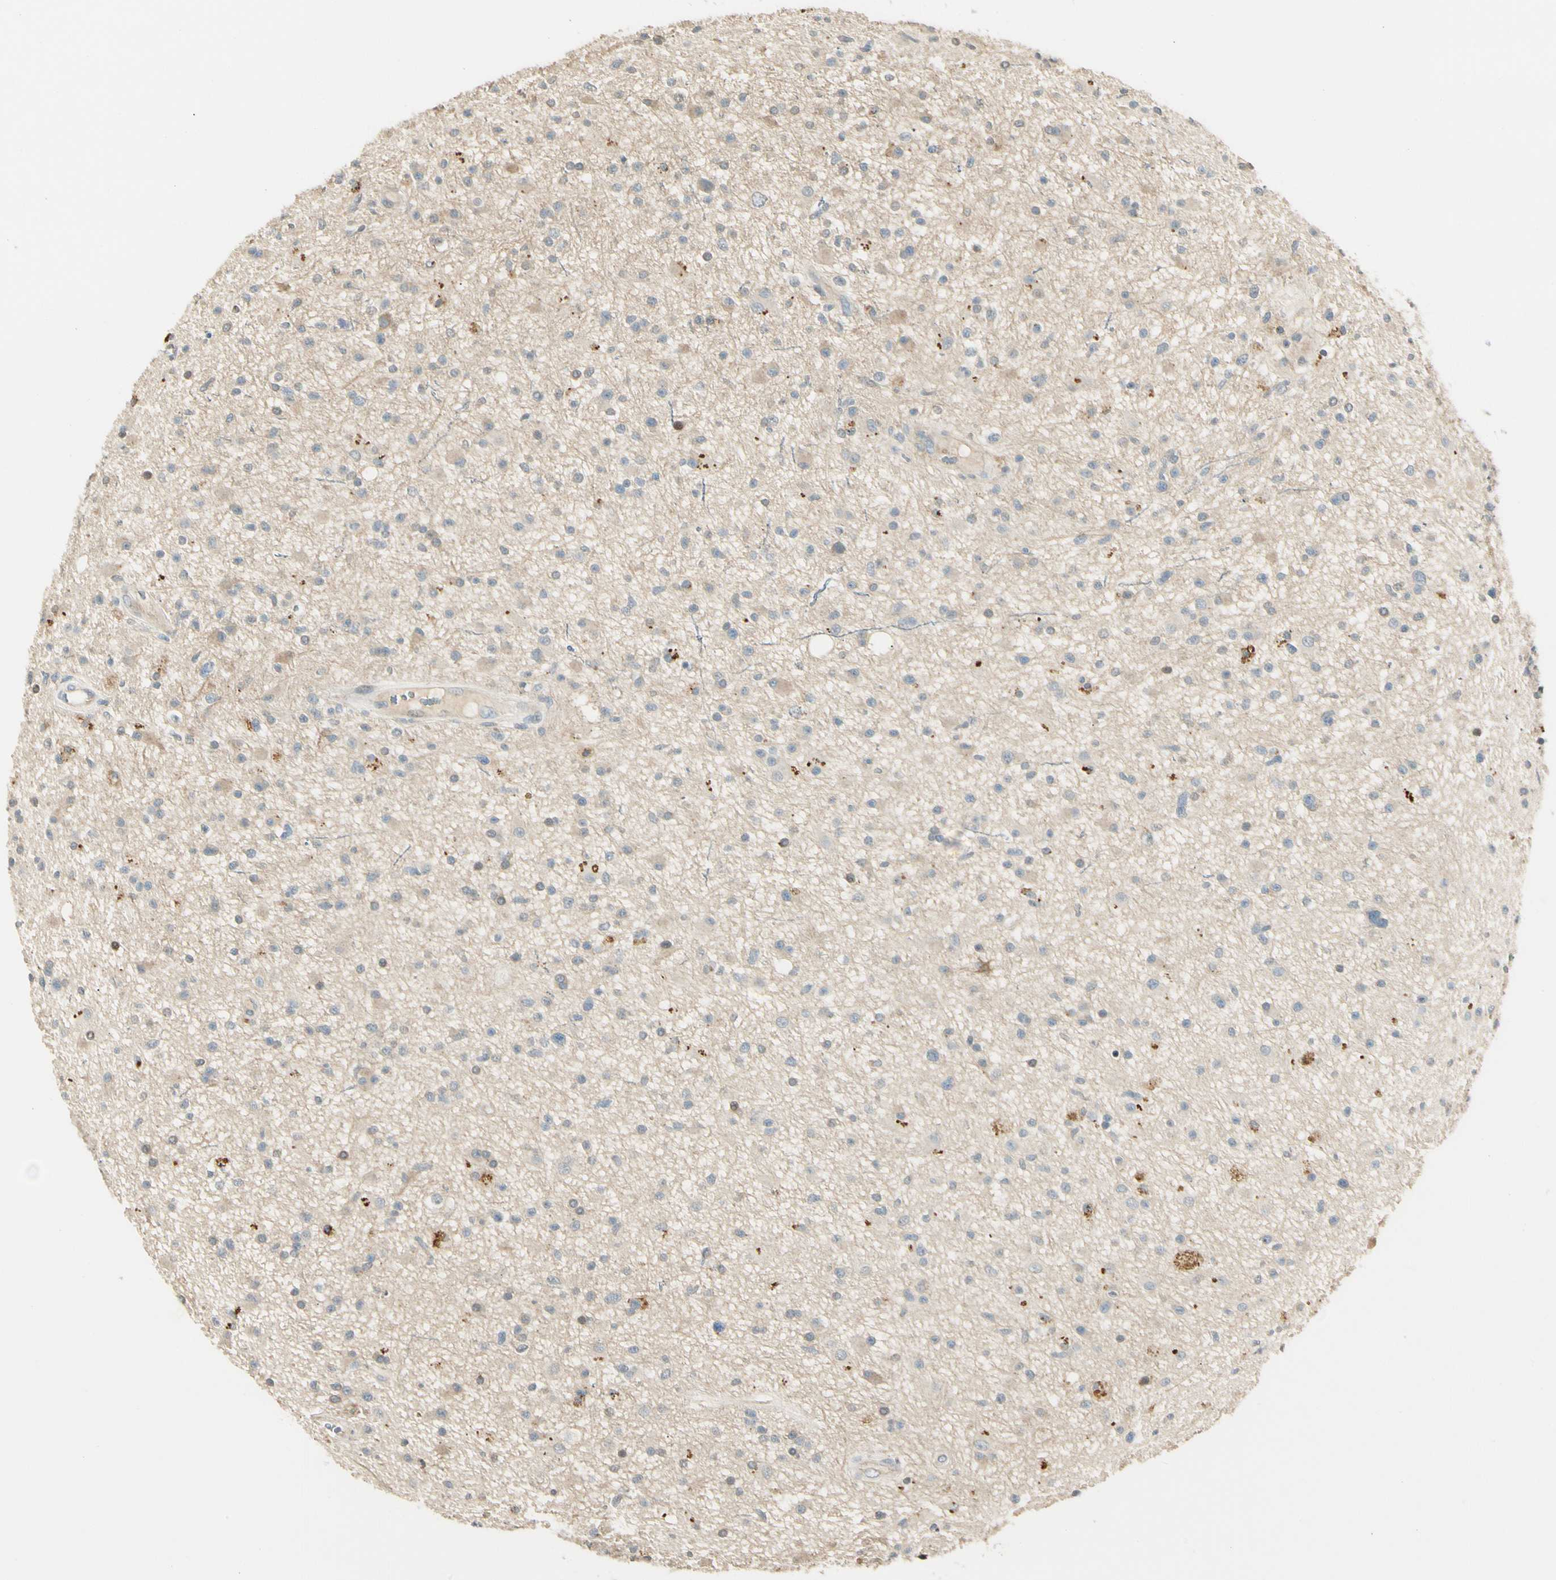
{"staining": {"intensity": "weak", "quantity": "25%-75%", "location": "cytoplasmic/membranous"}, "tissue": "glioma", "cell_type": "Tumor cells", "image_type": "cancer", "snomed": [{"axis": "morphology", "description": "Glioma, malignant, High grade"}, {"axis": "topography", "description": "Brain"}], "caption": "IHC (DAB) staining of glioma exhibits weak cytoplasmic/membranous protein positivity in approximately 25%-75% of tumor cells.", "gene": "P3H2", "patient": {"sex": "male", "age": 33}}